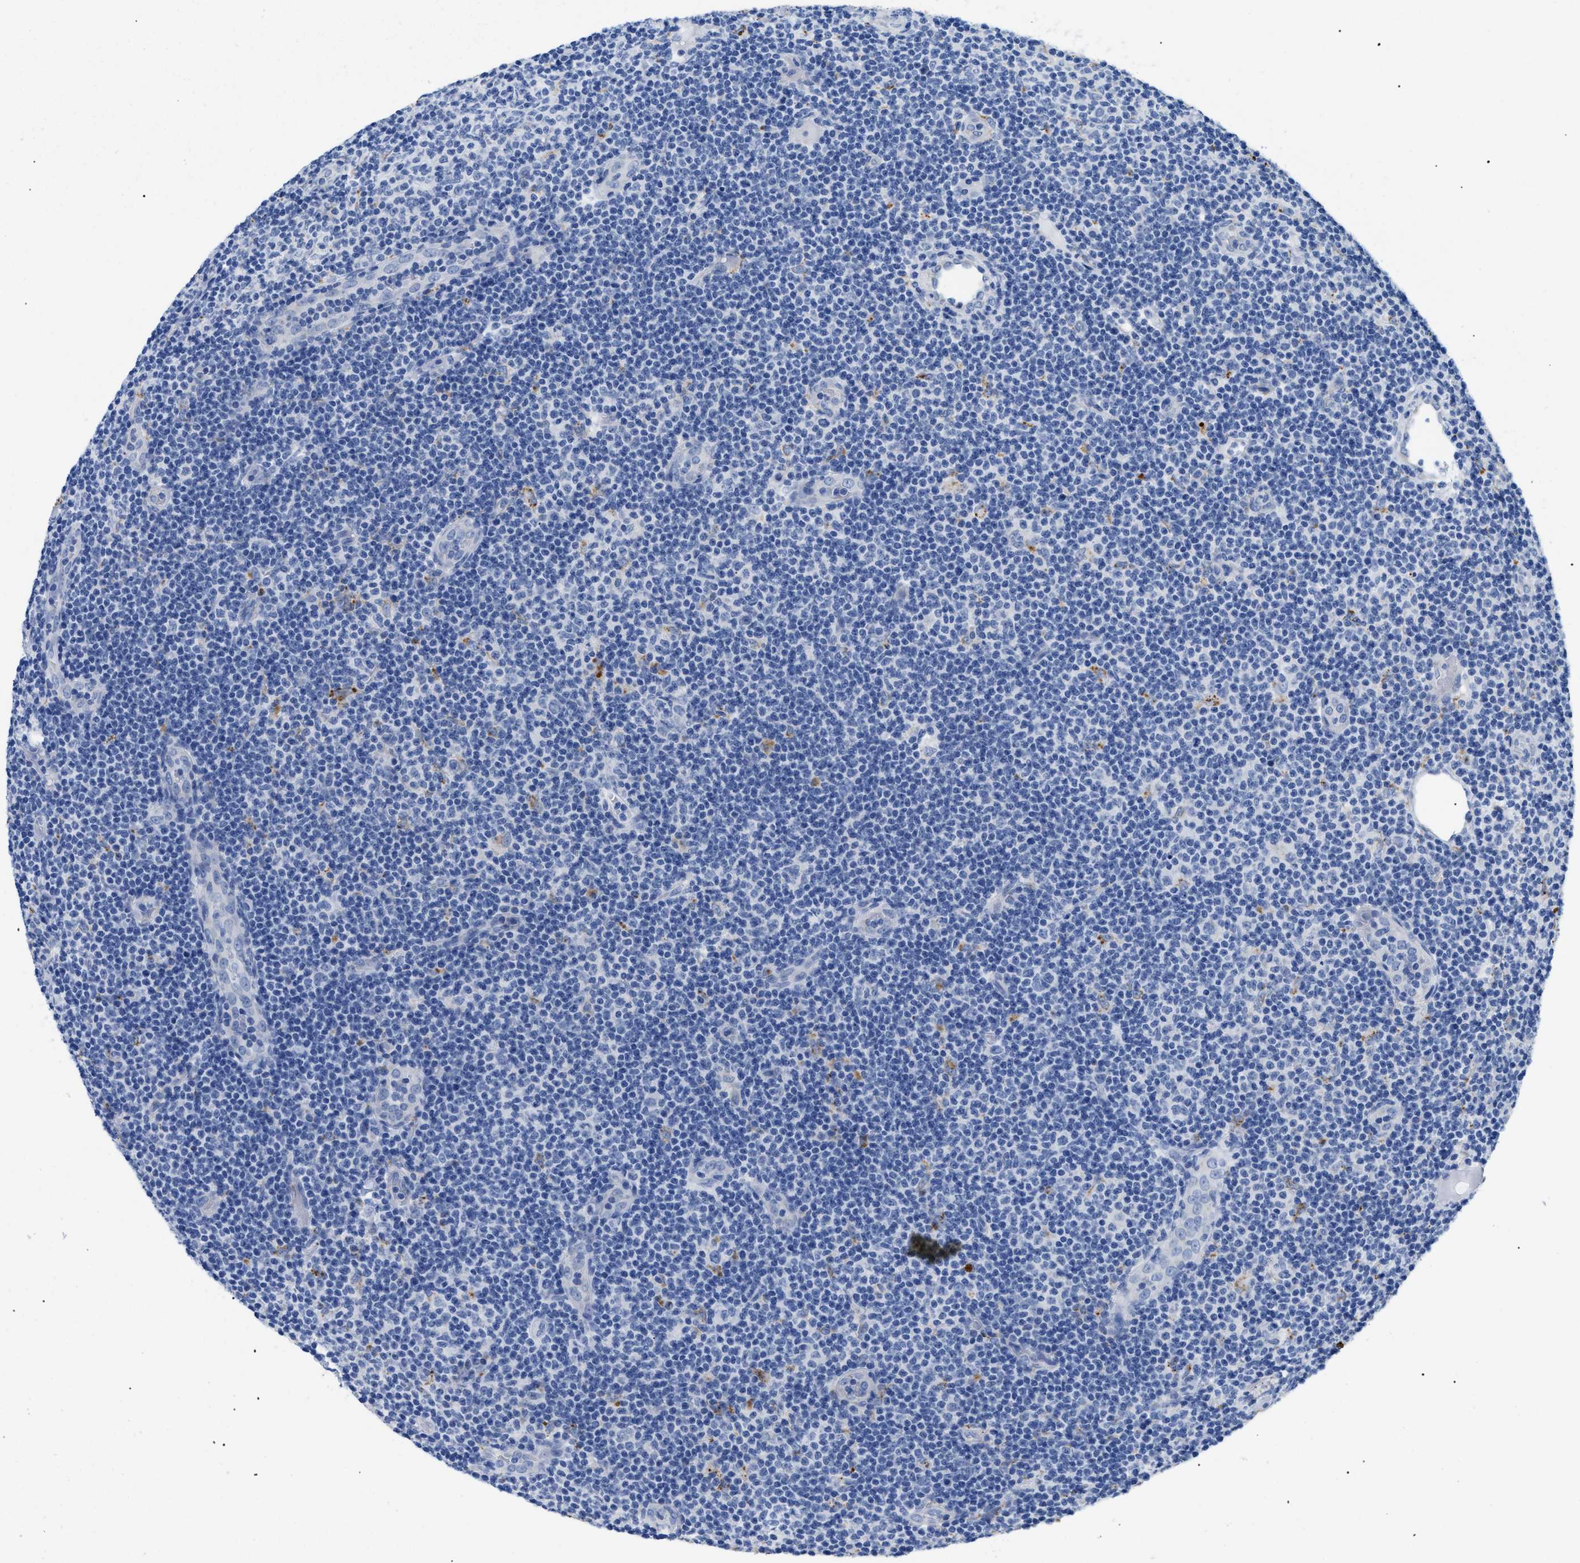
{"staining": {"intensity": "negative", "quantity": "none", "location": "none"}, "tissue": "lymphoma", "cell_type": "Tumor cells", "image_type": "cancer", "snomed": [{"axis": "morphology", "description": "Malignant lymphoma, non-Hodgkin's type, Low grade"}, {"axis": "topography", "description": "Lymph node"}], "caption": "The IHC micrograph has no significant positivity in tumor cells of lymphoma tissue. Brightfield microscopy of immunohistochemistry (IHC) stained with DAB (brown) and hematoxylin (blue), captured at high magnification.", "gene": "APOBEC2", "patient": {"sex": "male", "age": 83}}